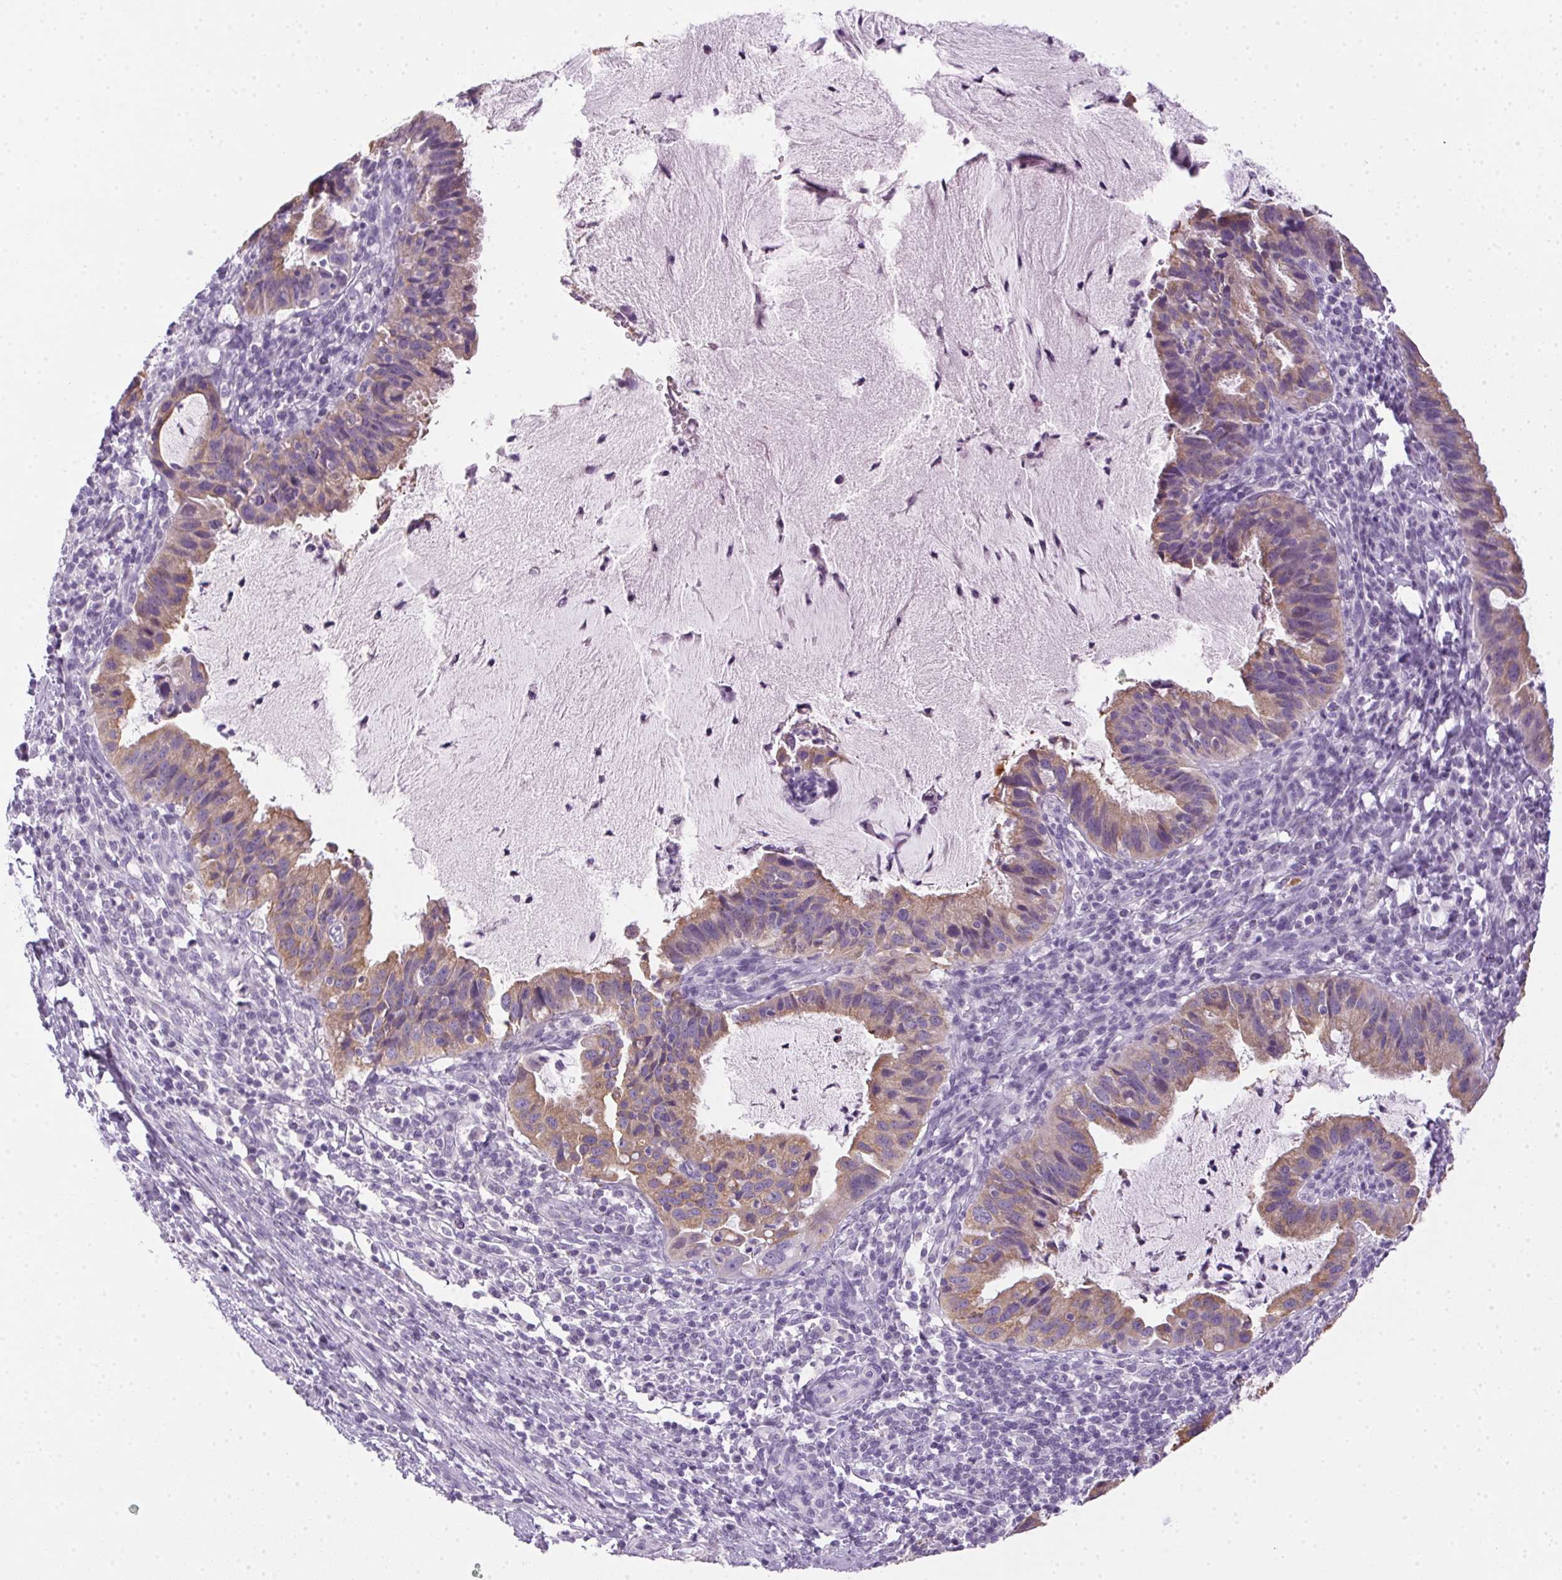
{"staining": {"intensity": "weak", "quantity": ">75%", "location": "cytoplasmic/membranous"}, "tissue": "cervical cancer", "cell_type": "Tumor cells", "image_type": "cancer", "snomed": [{"axis": "morphology", "description": "Adenocarcinoma, NOS"}, {"axis": "topography", "description": "Cervix"}], "caption": "Protein staining of adenocarcinoma (cervical) tissue displays weak cytoplasmic/membranous positivity in about >75% of tumor cells.", "gene": "POPDC2", "patient": {"sex": "female", "age": 34}}